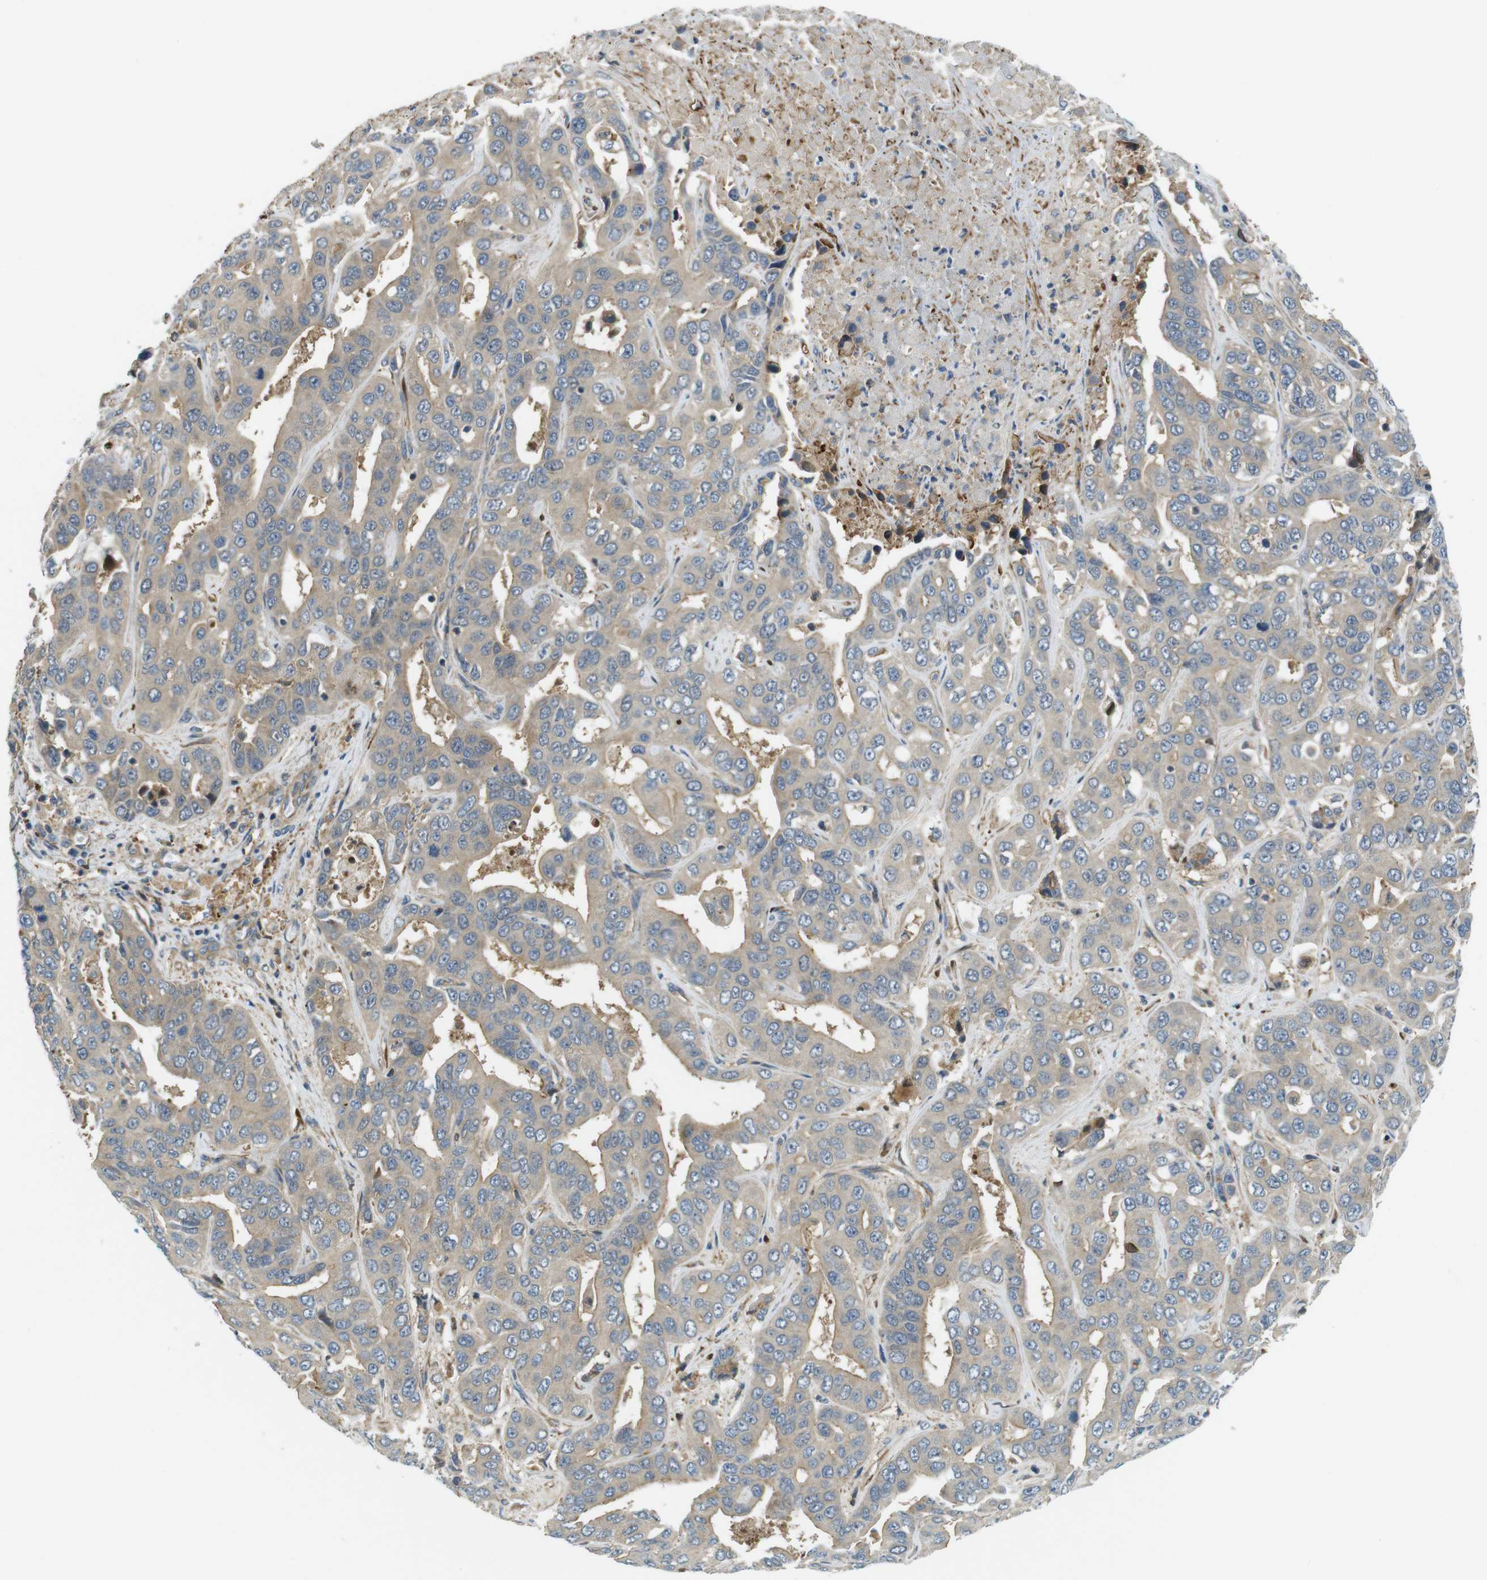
{"staining": {"intensity": "weak", "quantity": ">75%", "location": "cytoplasmic/membranous"}, "tissue": "liver cancer", "cell_type": "Tumor cells", "image_type": "cancer", "snomed": [{"axis": "morphology", "description": "Cholangiocarcinoma"}, {"axis": "topography", "description": "Liver"}], "caption": "Immunohistochemical staining of human cholangiocarcinoma (liver) exhibits weak cytoplasmic/membranous protein expression in about >75% of tumor cells. Nuclei are stained in blue.", "gene": "TSC1", "patient": {"sex": "female", "age": 52}}